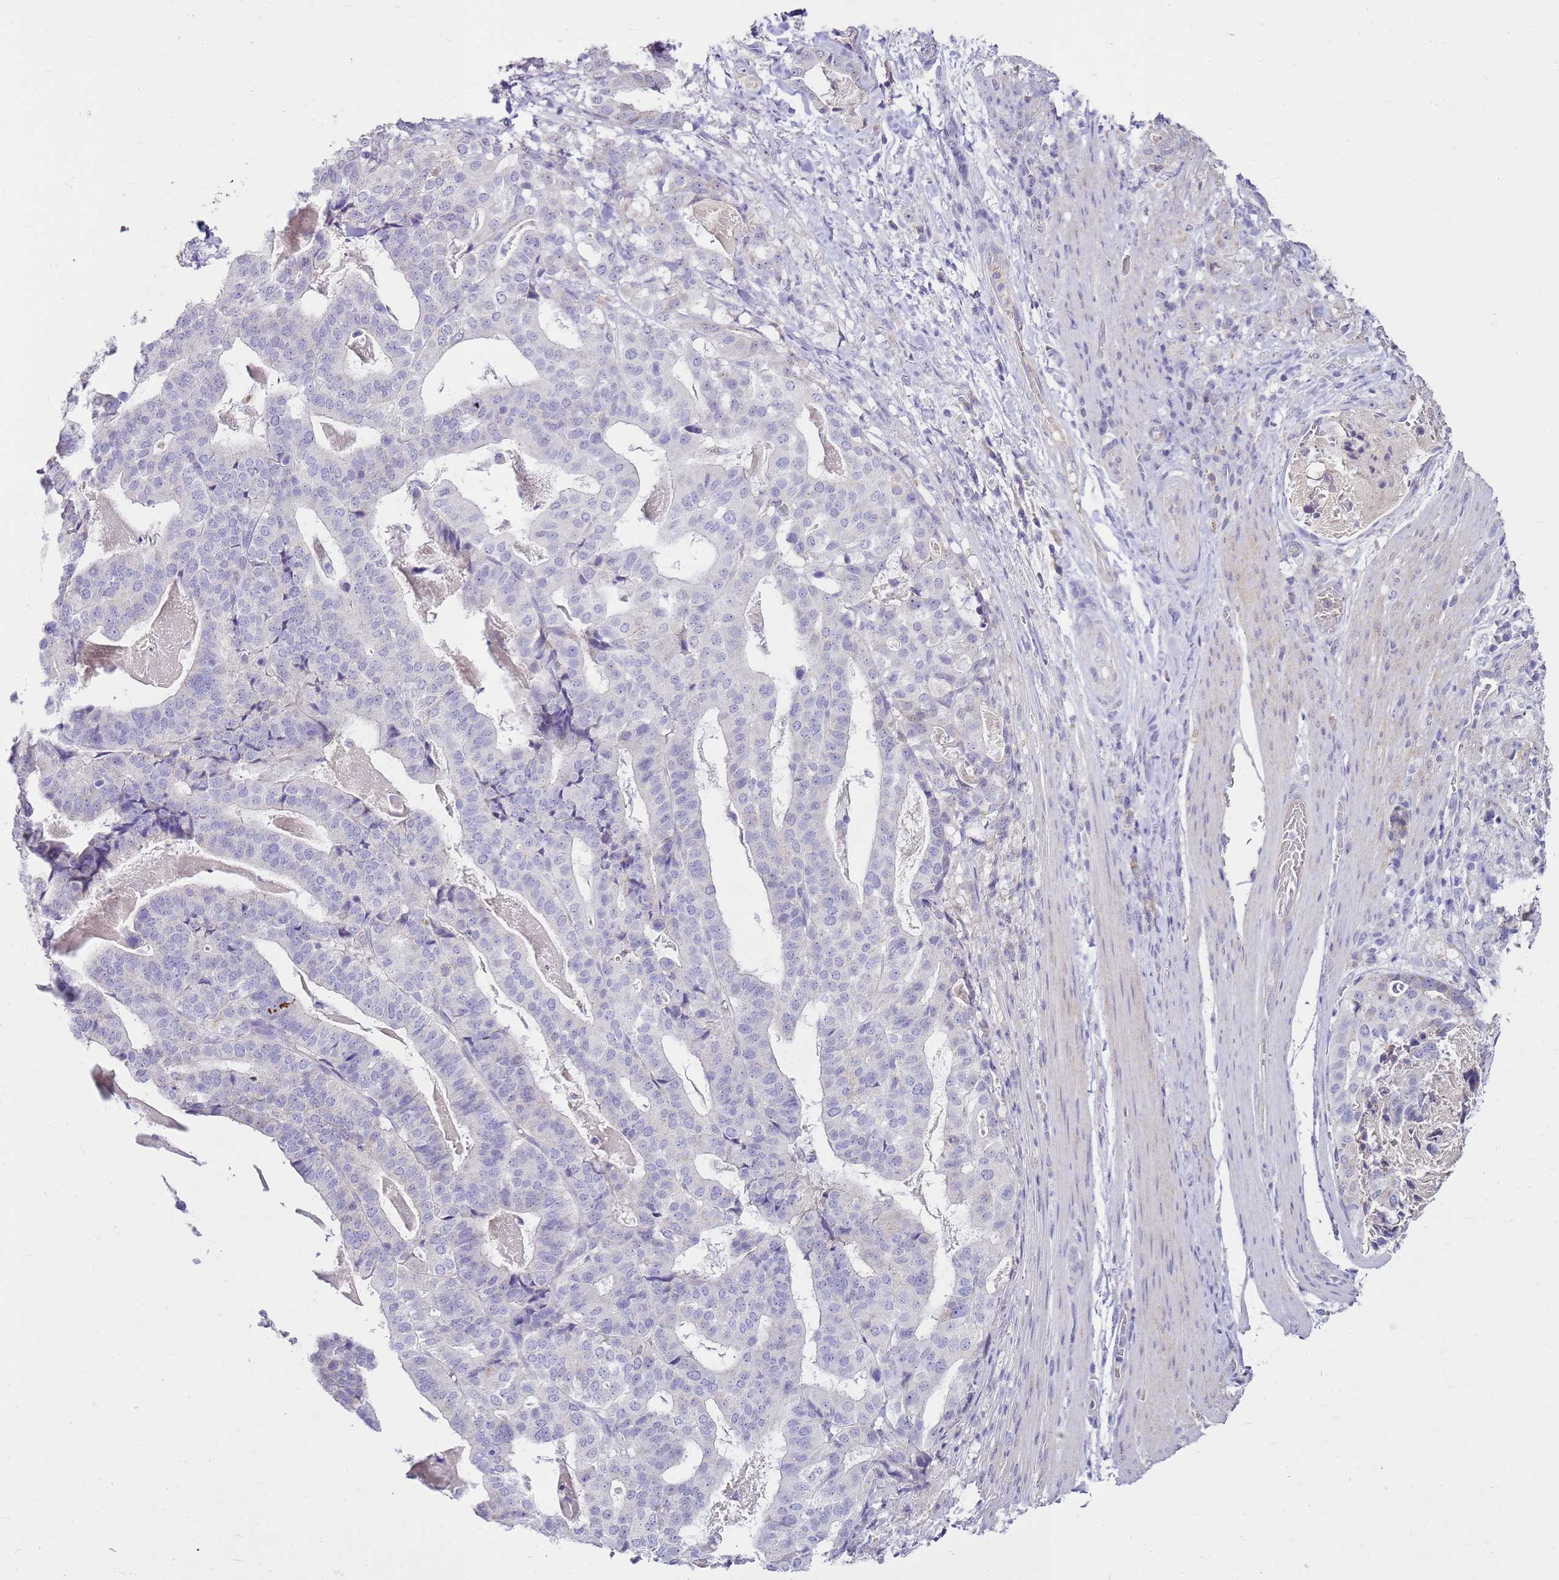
{"staining": {"intensity": "negative", "quantity": "none", "location": "none"}, "tissue": "stomach cancer", "cell_type": "Tumor cells", "image_type": "cancer", "snomed": [{"axis": "morphology", "description": "Adenocarcinoma, NOS"}, {"axis": "topography", "description": "Stomach"}], "caption": "A high-resolution image shows IHC staining of adenocarcinoma (stomach), which reveals no significant positivity in tumor cells.", "gene": "FABP2", "patient": {"sex": "male", "age": 48}}